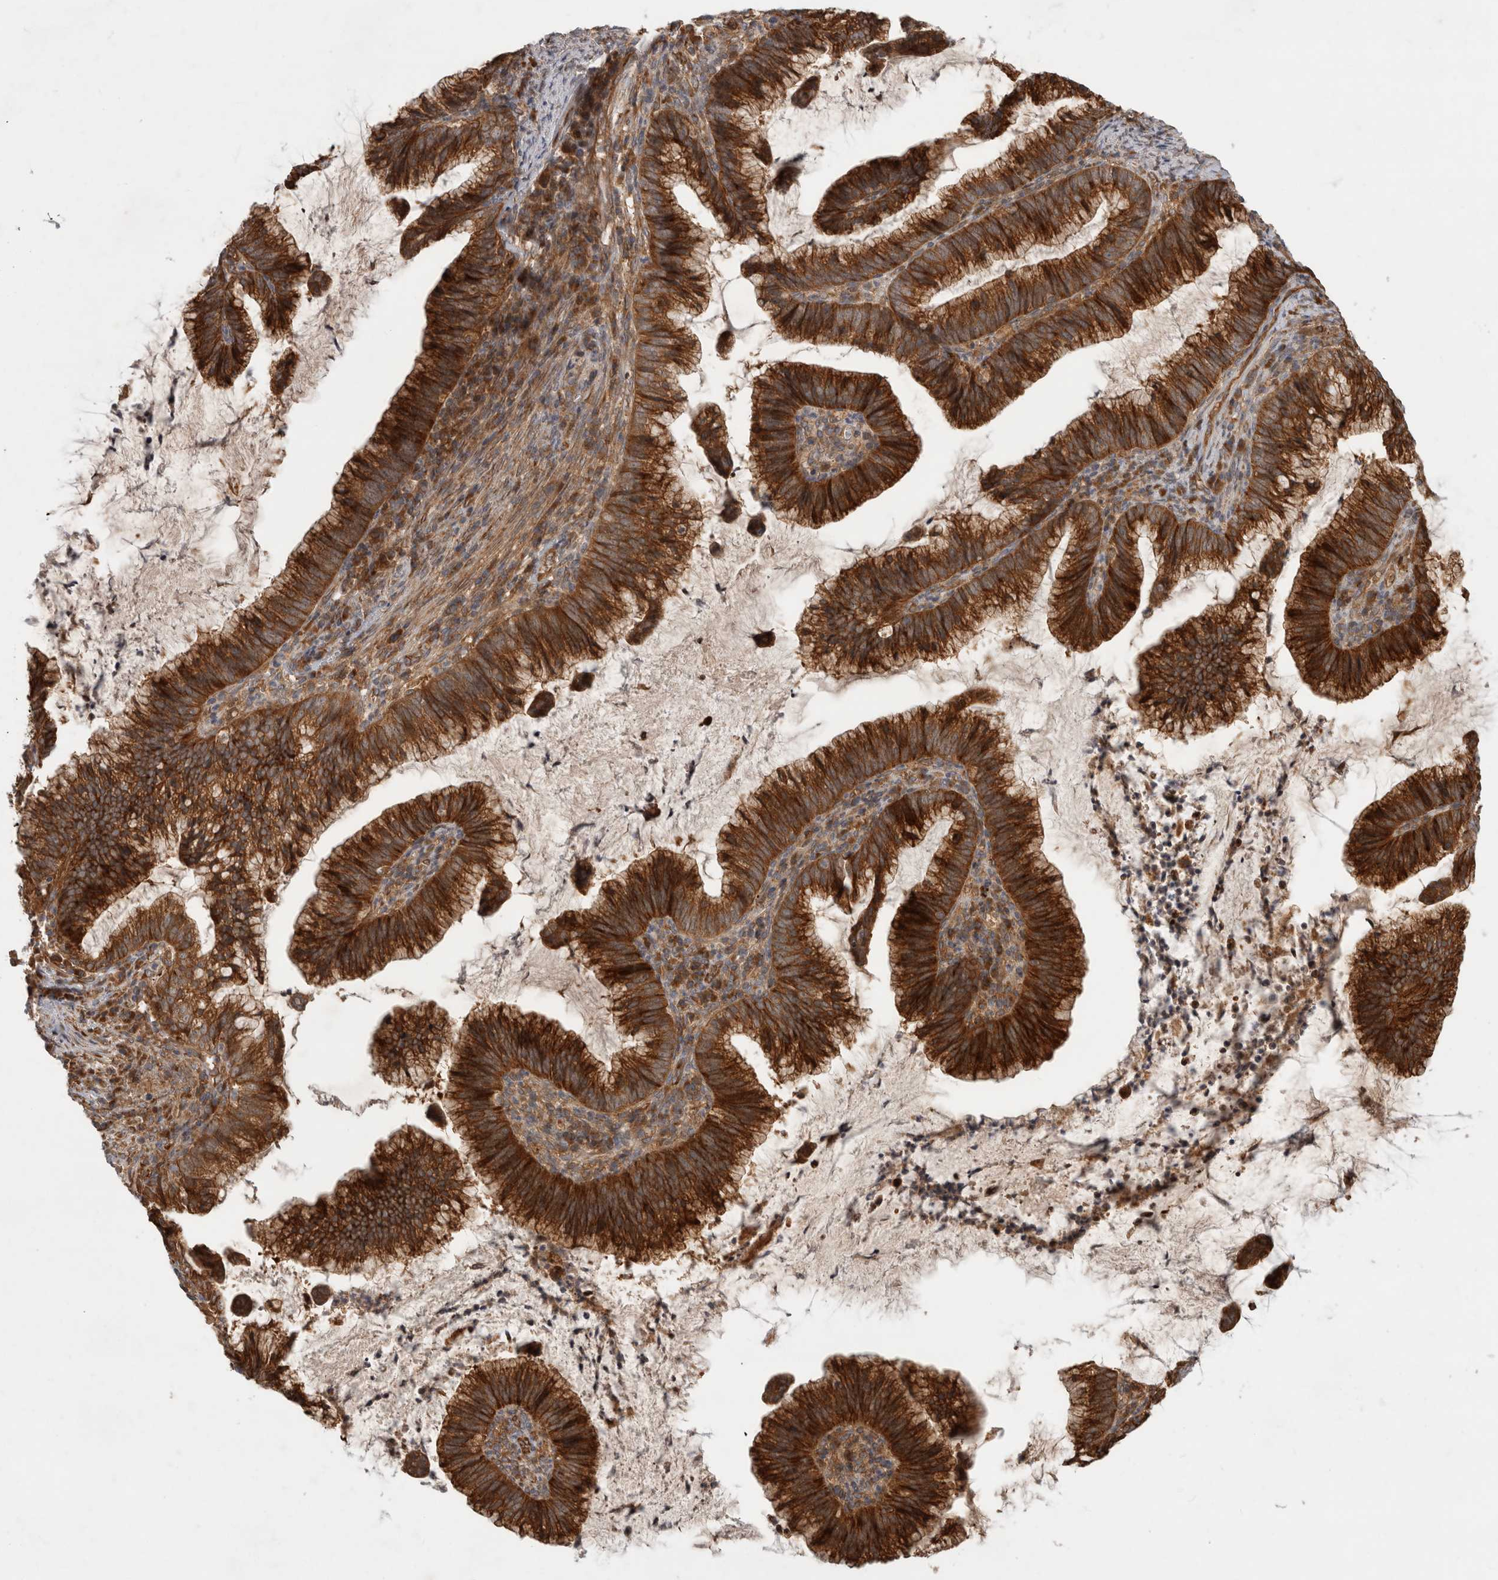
{"staining": {"intensity": "strong", "quantity": ">75%", "location": "cytoplasmic/membranous"}, "tissue": "cervical cancer", "cell_type": "Tumor cells", "image_type": "cancer", "snomed": [{"axis": "morphology", "description": "Adenocarcinoma, NOS"}, {"axis": "topography", "description": "Cervix"}], "caption": "Human cervical adenocarcinoma stained for a protein (brown) displays strong cytoplasmic/membranous positive expression in about >75% of tumor cells.", "gene": "TUBD1", "patient": {"sex": "female", "age": 36}}